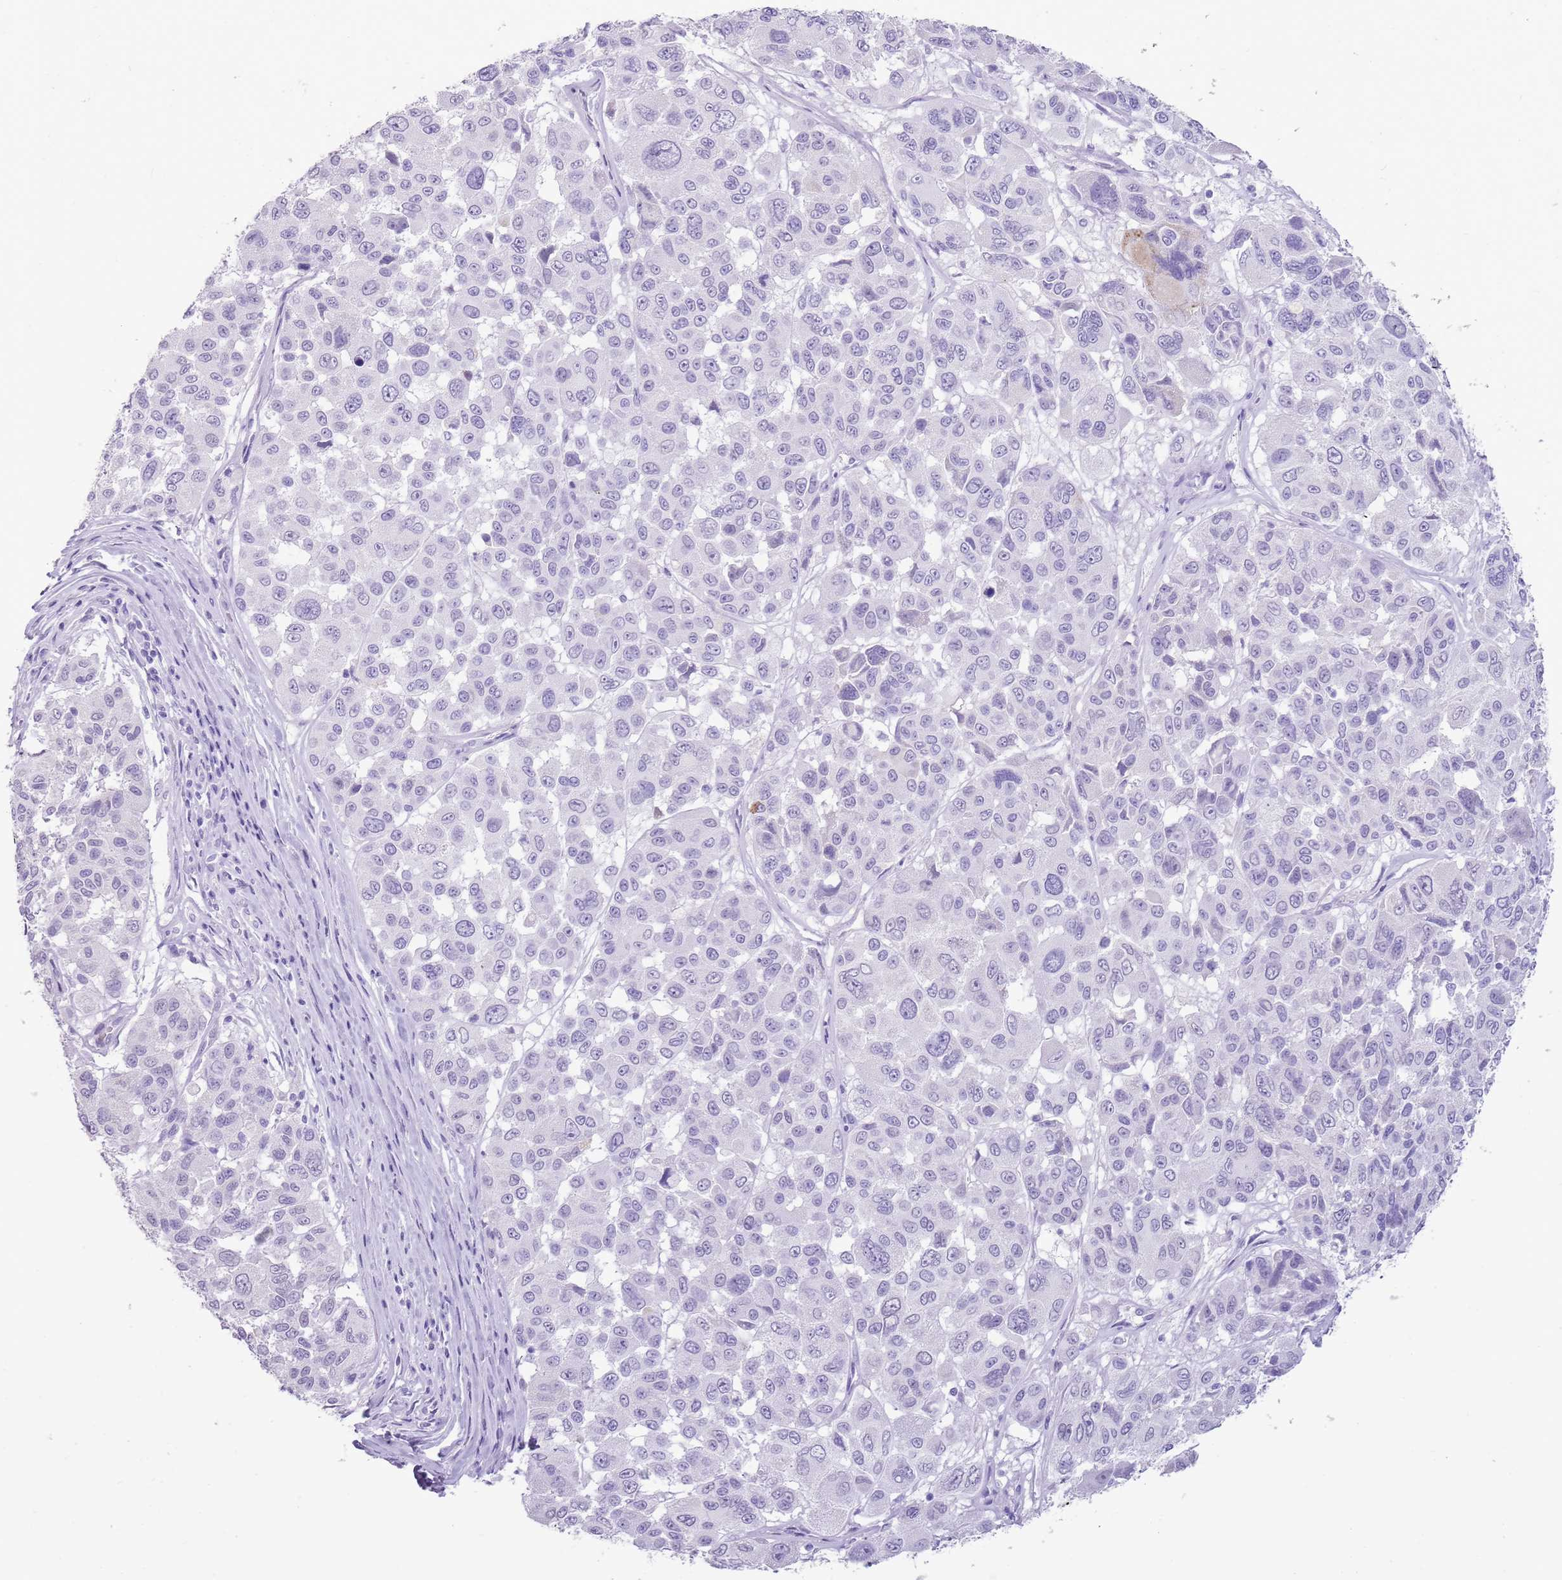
{"staining": {"intensity": "negative", "quantity": "none", "location": "none"}, "tissue": "melanoma", "cell_type": "Tumor cells", "image_type": "cancer", "snomed": [{"axis": "morphology", "description": "Malignant melanoma, NOS"}, {"axis": "topography", "description": "Skin"}], "caption": "A high-resolution image shows immunohistochemistry staining of melanoma, which displays no significant expression in tumor cells. Brightfield microscopy of immunohistochemistry (IHC) stained with DAB (3,3'-diaminobenzidine) (brown) and hematoxylin (blue), captured at high magnification.", "gene": "NBPF3", "patient": {"sex": "female", "age": 66}}